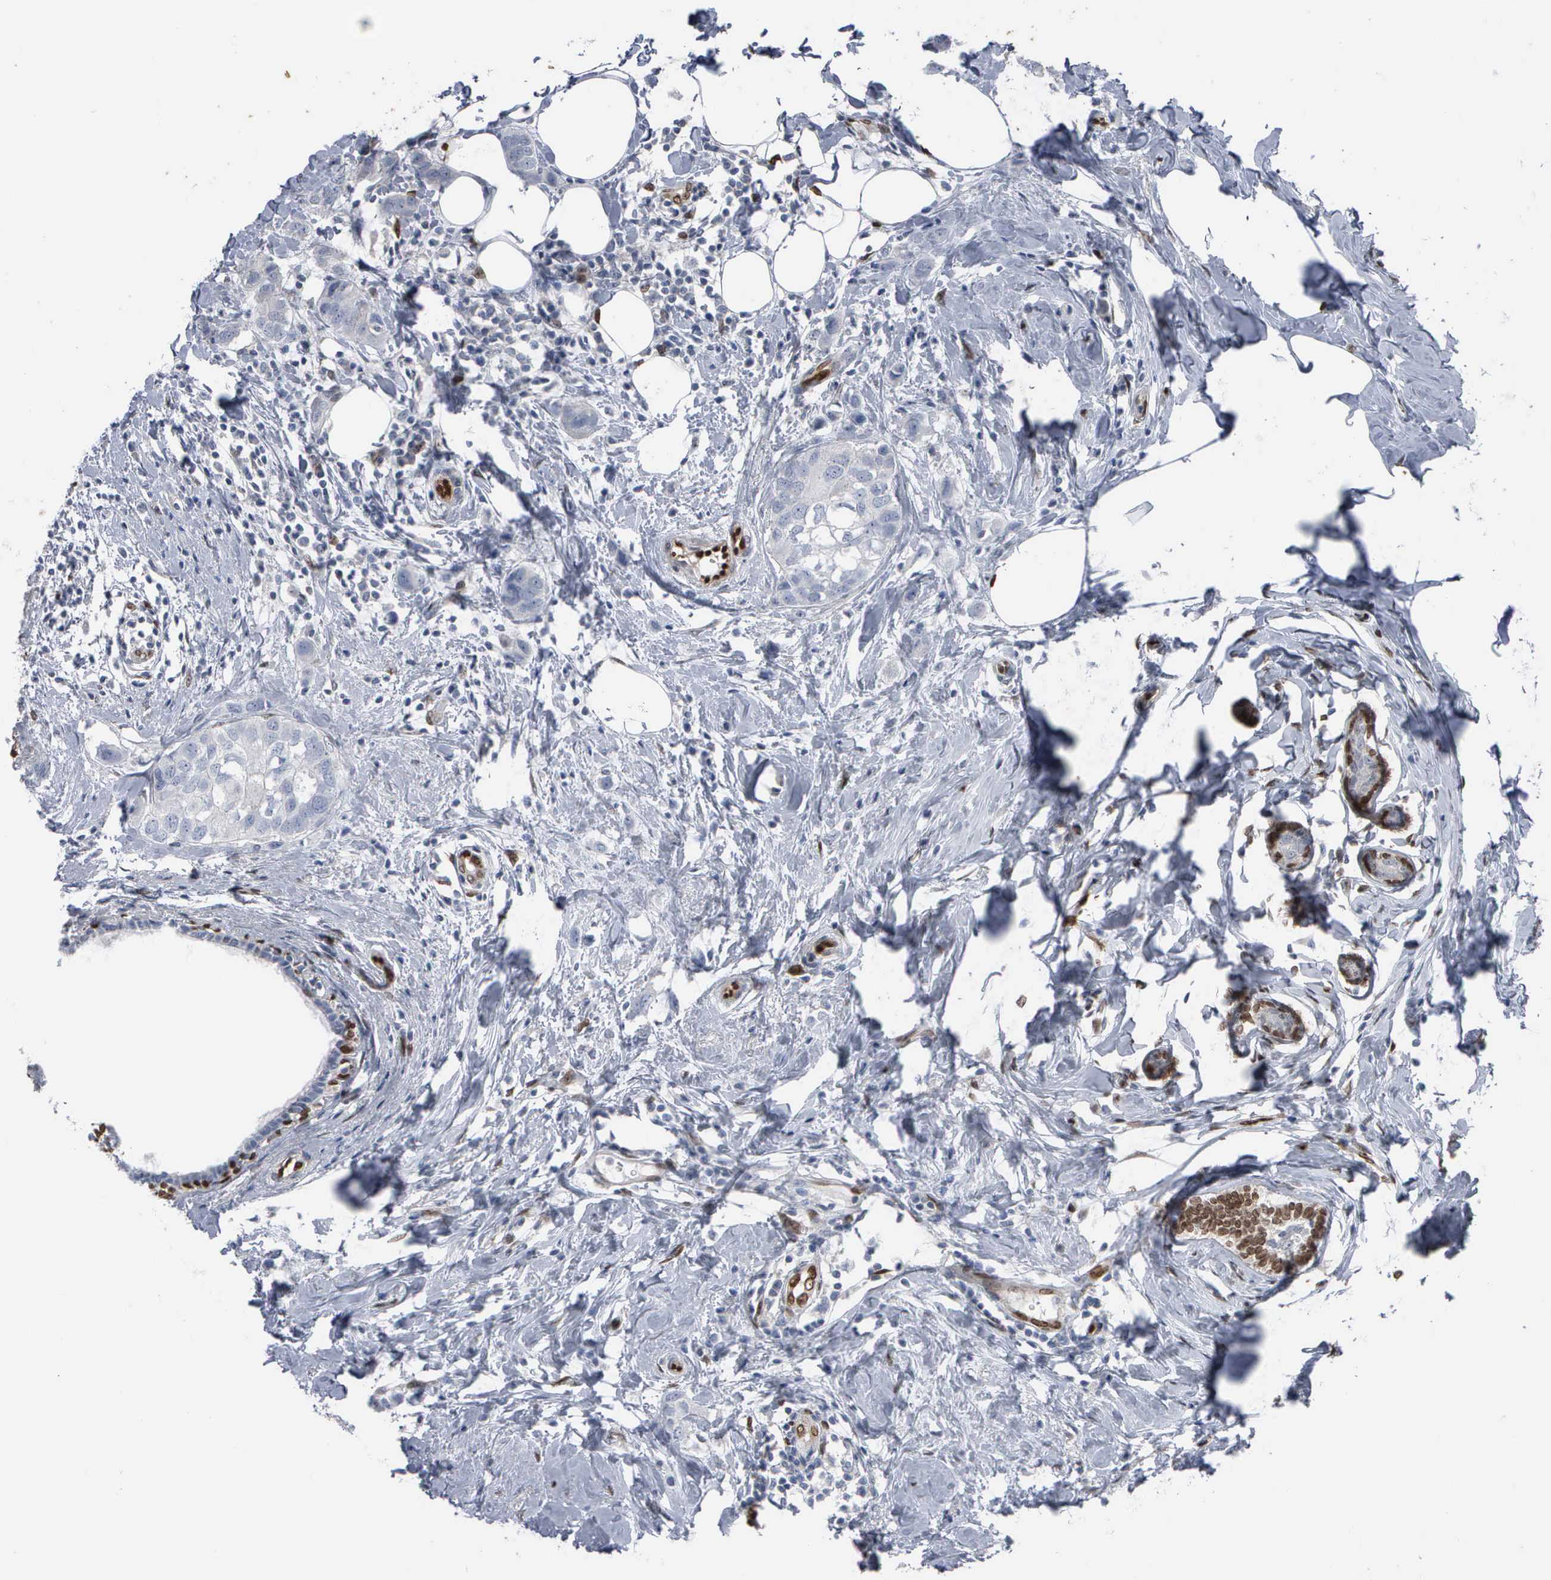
{"staining": {"intensity": "negative", "quantity": "none", "location": "none"}, "tissue": "breast cancer", "cell_type": "Tumor cells", "image_type": "cancer", "snomed": [{"axis": "morphology", "description": "Normal tissue, NOS"}, {"axis": "morphology", "description": "Duct carcinoma"}, {"axis": "topography", "description": "Breast"}], "caption": "A high-resolution micrograph shows immunohistochemistry staining of breast cancer, which demonstrates no significant staining in tumor cells.", "gene": "FGF2", "patient": {"sex": "female", "age": 50}}